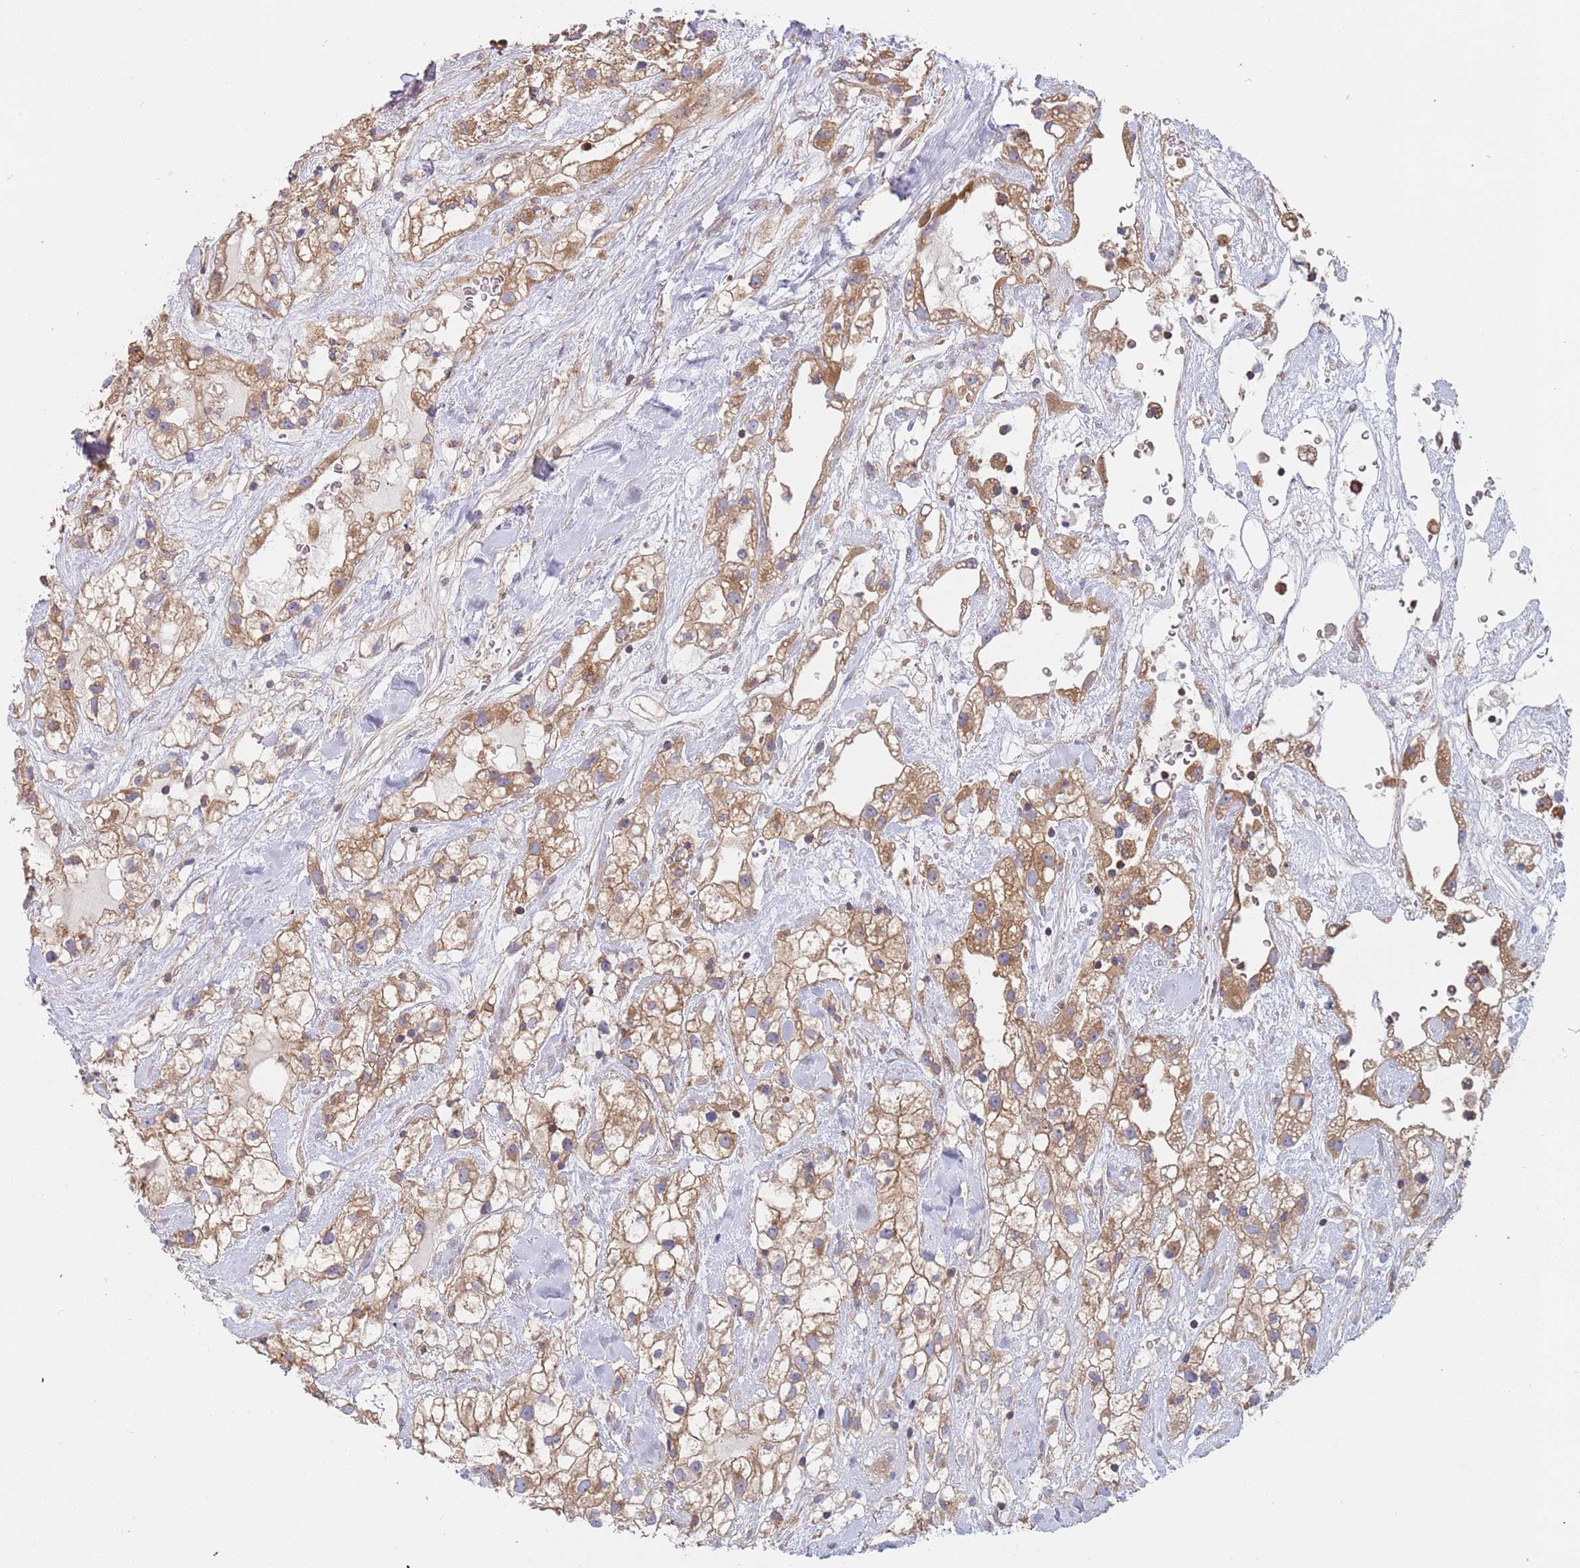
{"staining": {"intensity": "moderate", "quantity": ">75%", "location": "cytoplasmic/membranous"}, "tissue": "renal cancer", "cell_type": "Tumor cells", "image_type": "cancer", "snomed": [{"axis": "morphology", "description": "Adenocarcinoma, NOS"}, {"axis": "topography", "description": "Kidney"}], "caption": "High-power microscopy captured an immunohistochemistry photomicrograph of renal cancer (adenocarcinoma), revealing moderate cytoplasmic/membranous positivity in approximately >75% of tumor cells.", "gene": "GDI2", "patient": {"sex": "male", "age": 59}}